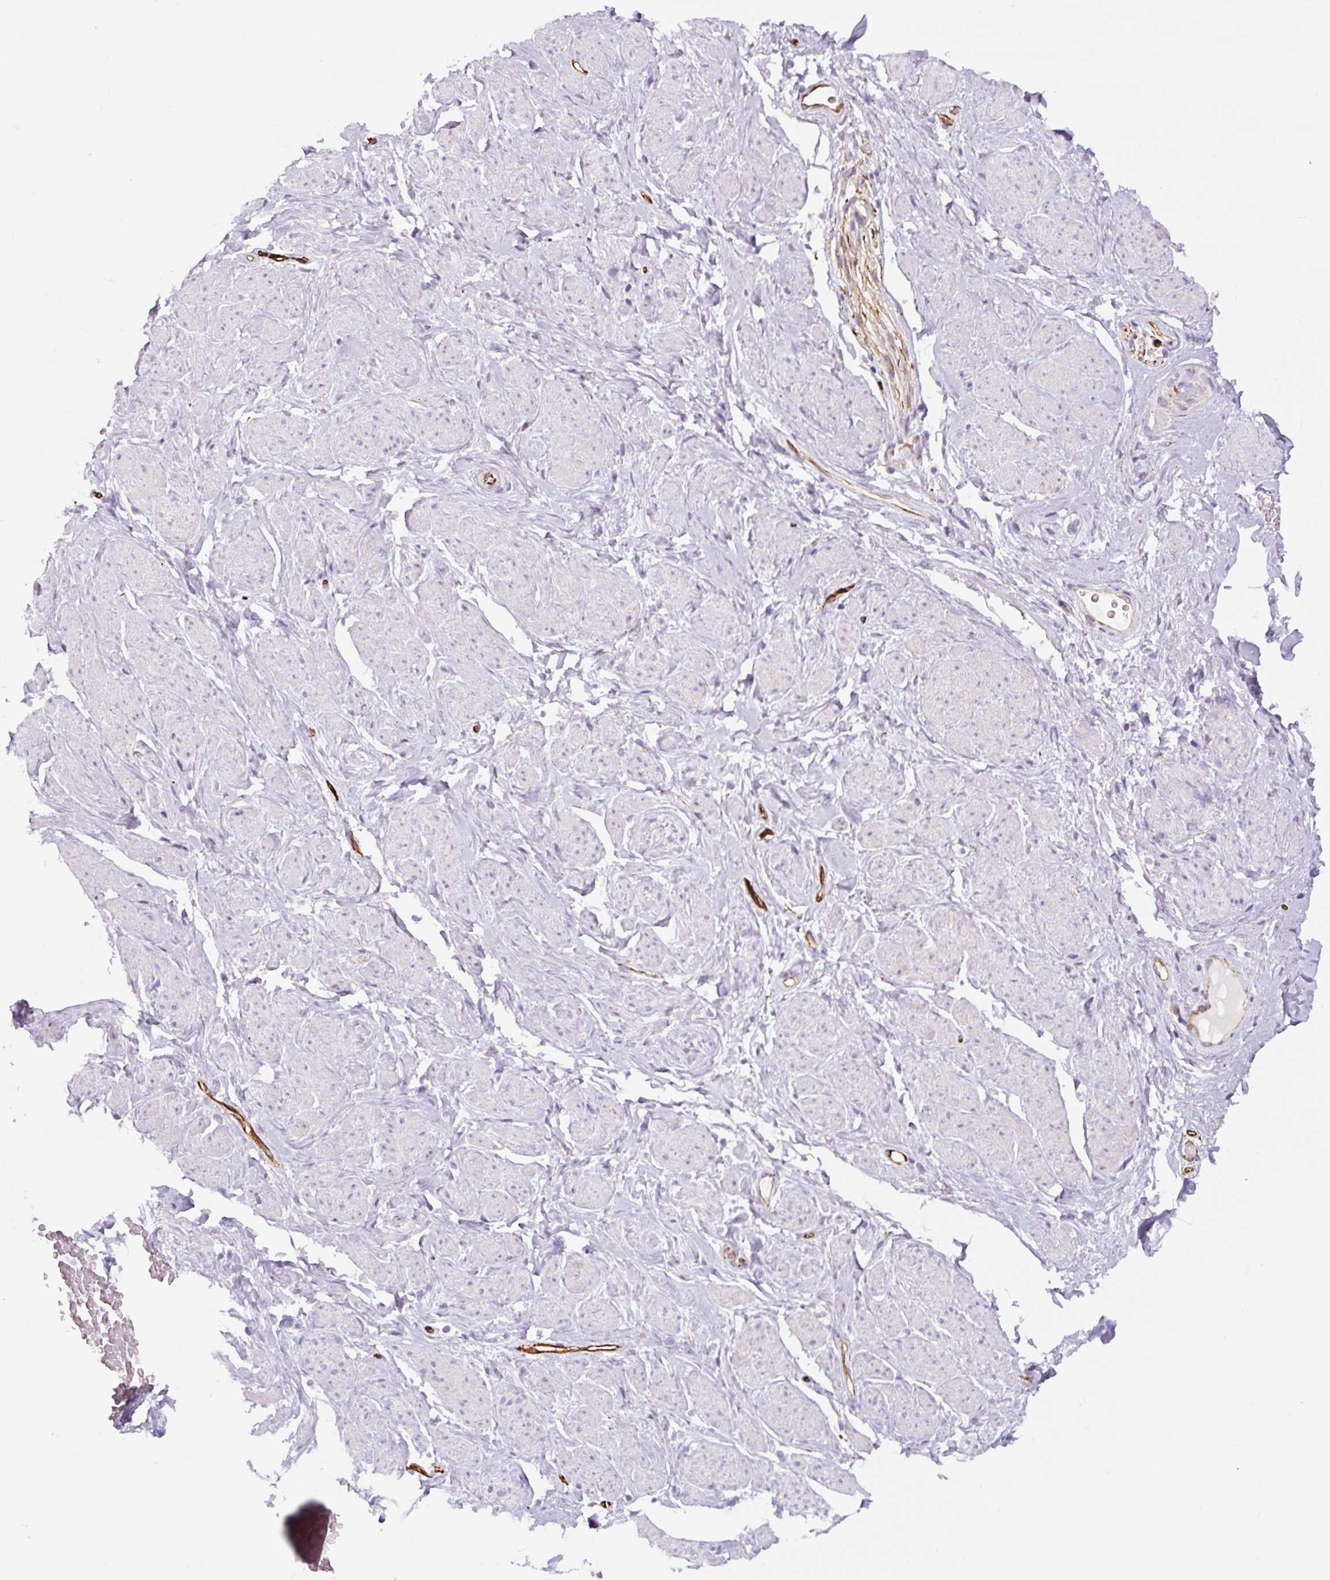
{"staining": {"intensity": "negative", "quantity": "none", "location": "none"}, "tissue": "adipose tissue", "cell_type": "Adipocytes", "image_type": "normal", "snomed": [{"axis": "morphology", "description": "Normal tissue, NOS"}, {"axis": "topography", "description": "Vagina"}, {"axis": "topography", "description": "Peripheral nerve tissue"}], "caption": "This is an immunohistochemistry image of normal human adipose tissue. There is no expression in adipocytes.", "gene": "NES", "patient": {"sex": "female", "age": 71}}